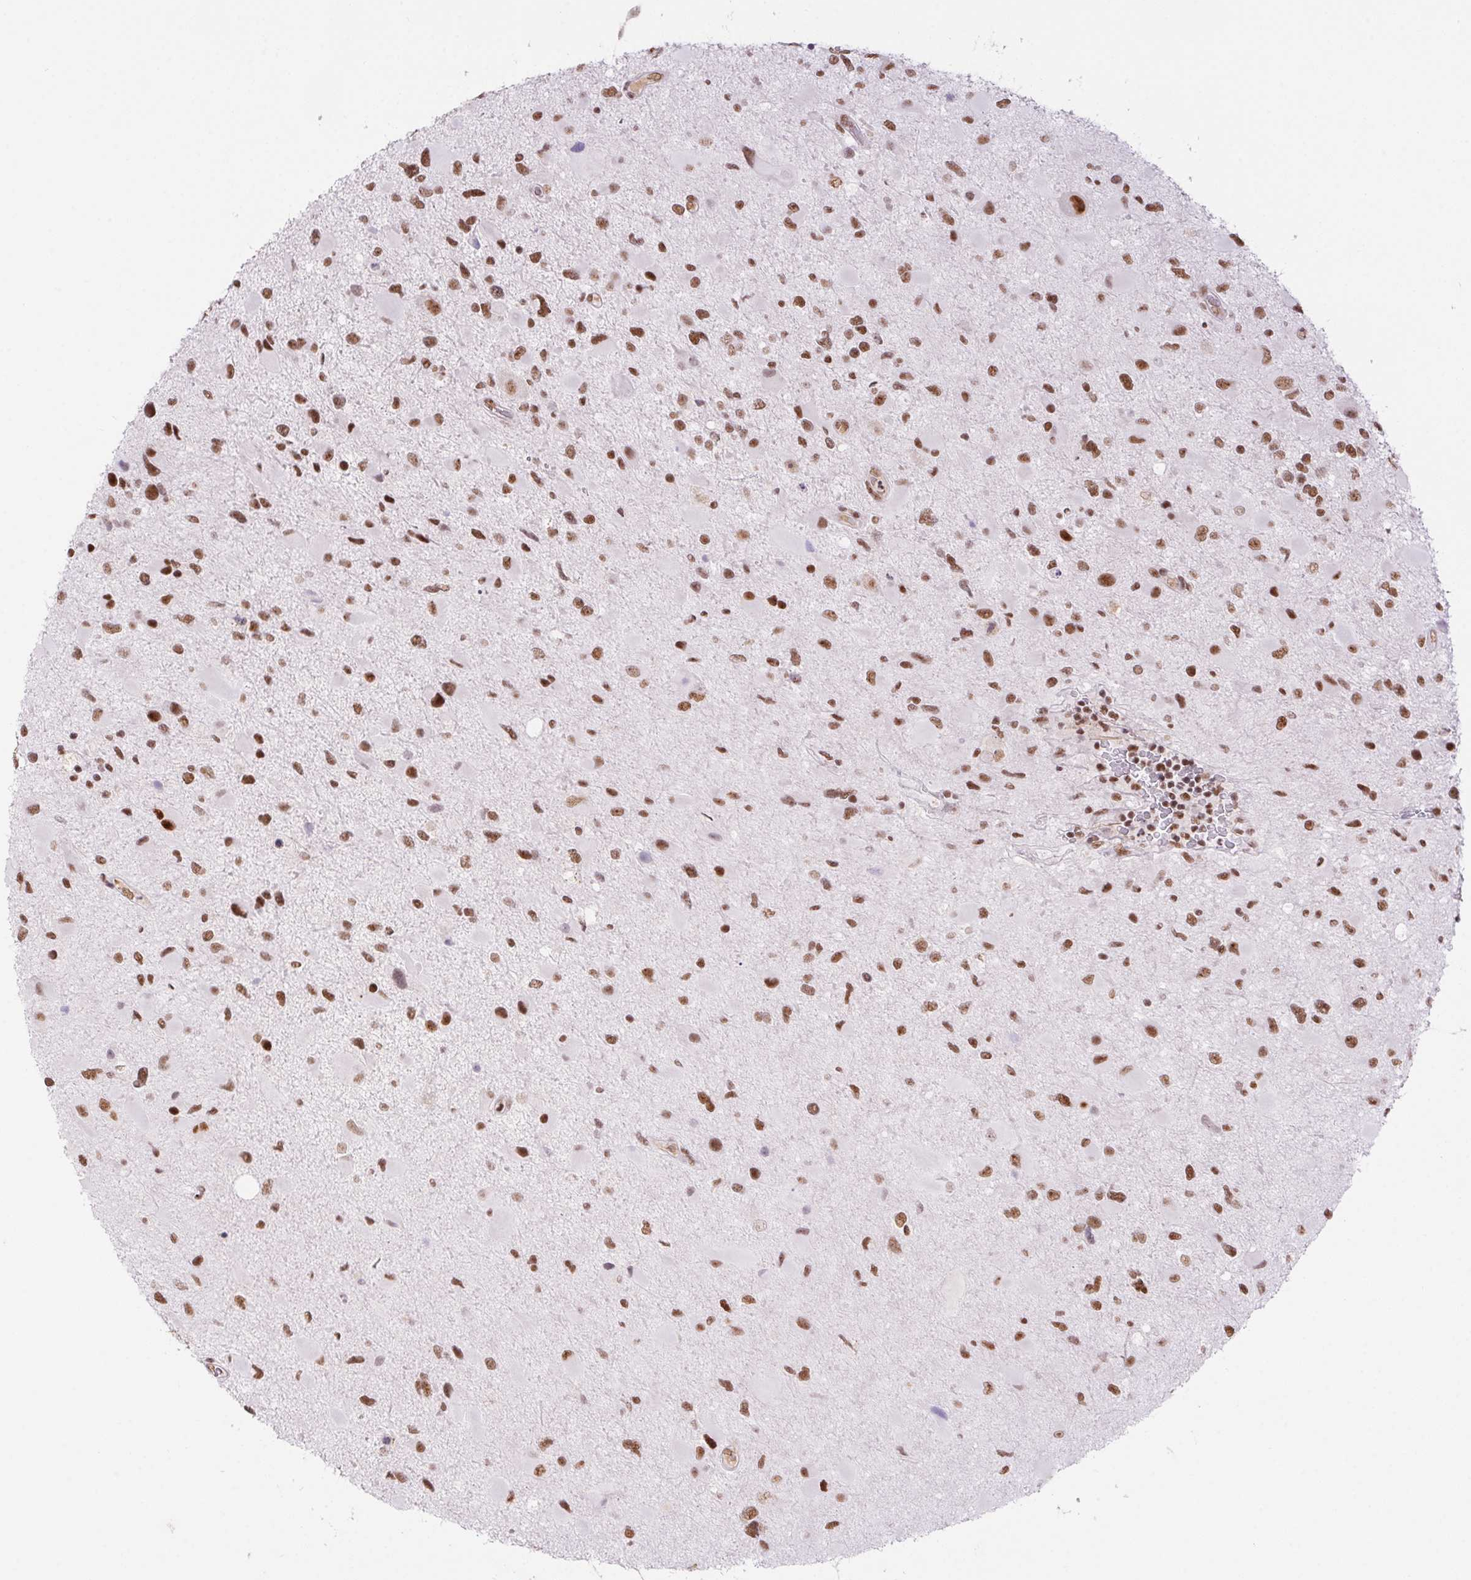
{"staining": {"intensity": "moderate", "quantity": ">75%", "location": "nuclear"}, "tissue": "glioma", "cell_type": "Tumor cells", "image_type": "cancer", "snomed": [{"axis": "morphology", "description": "Glioma, malignant, Low grade"}, {"axis": "topography", "description": "Brain"}], "caption": "The micrograph displays a brown stain indicating the presence of a protein in the nuclear of tumor cells in low-grade glioma (malignant).", "gene": "DDX17", "patient": {"sex": "female", "age": 32}}